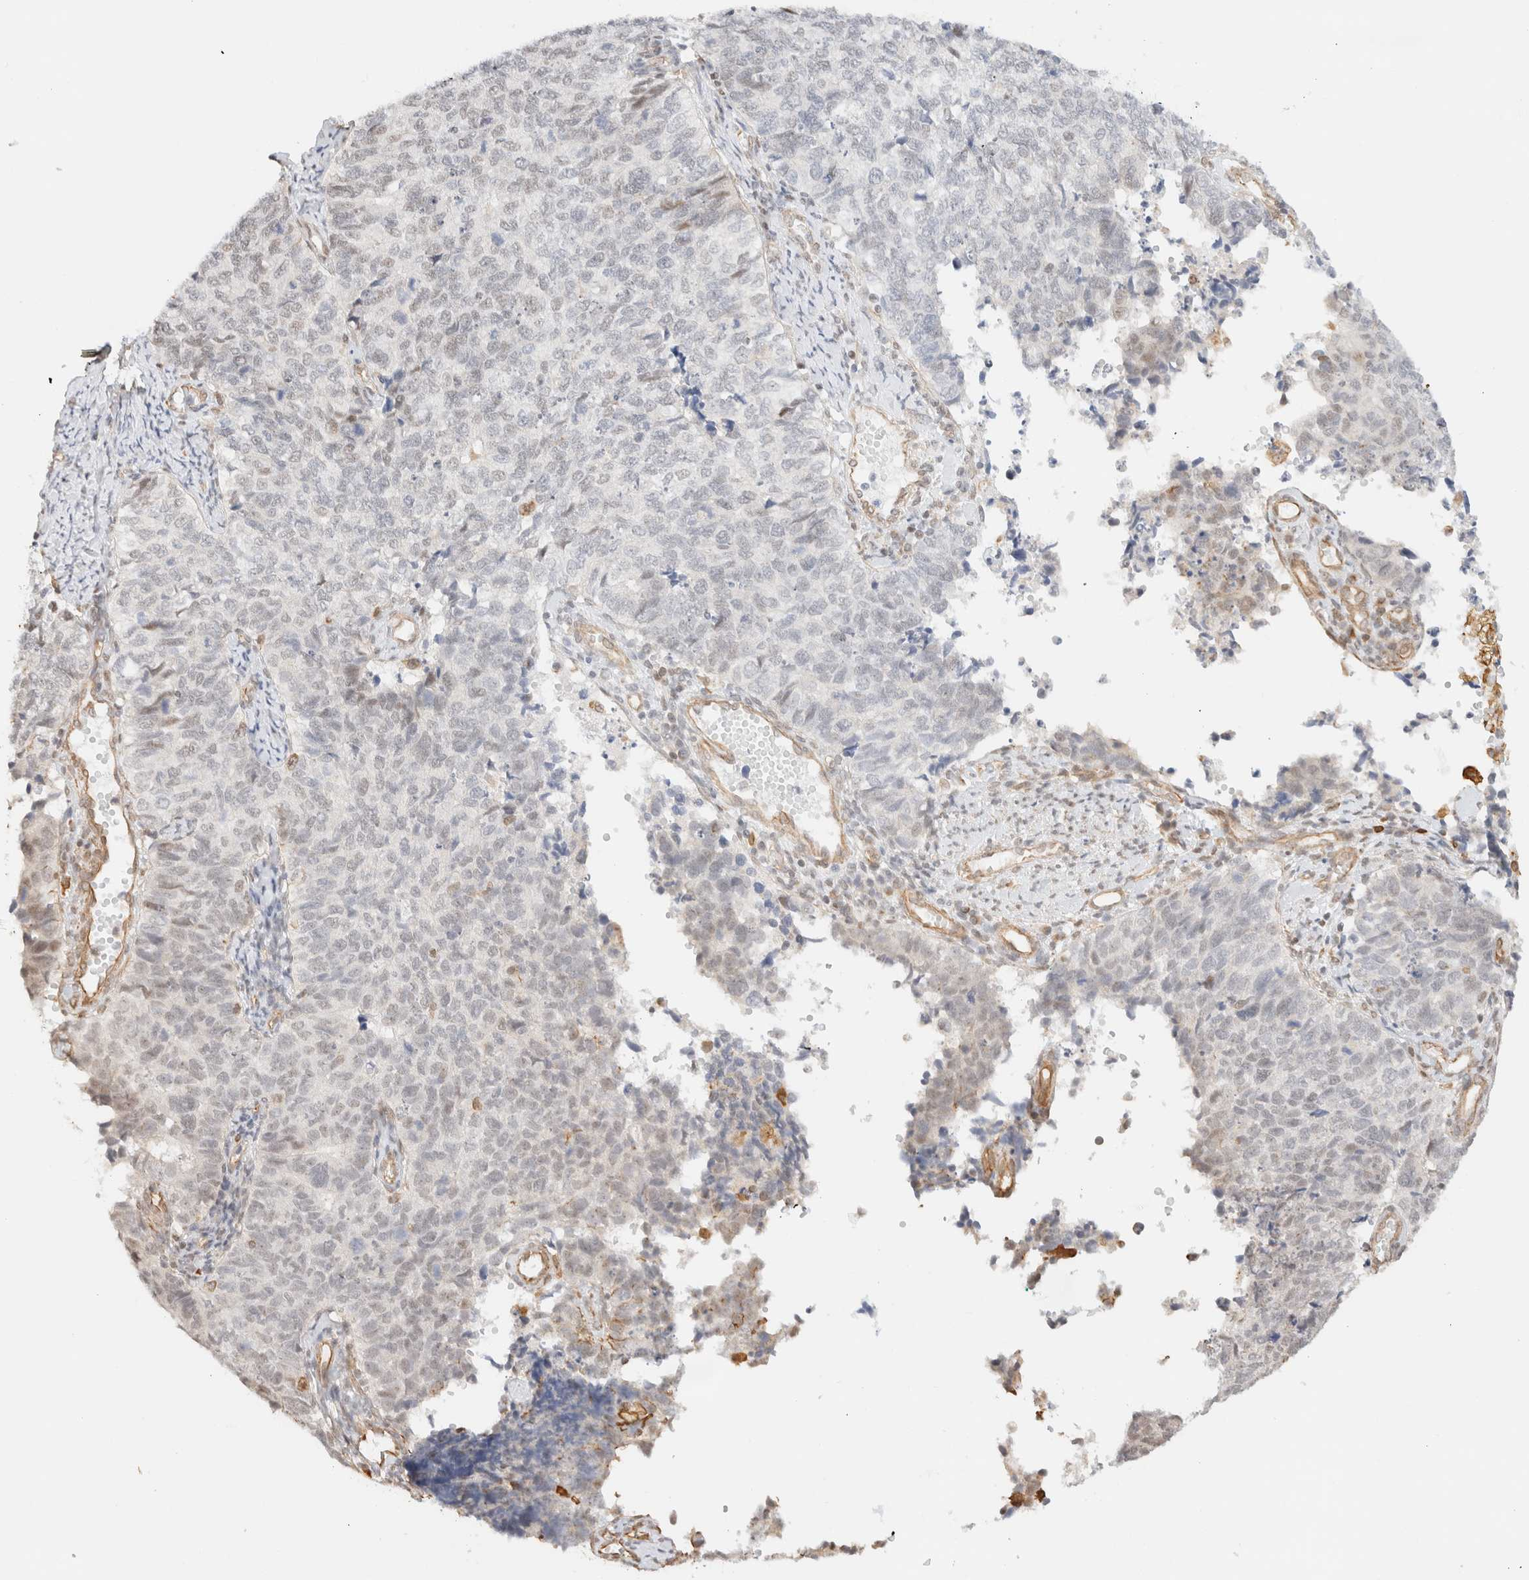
{"staining": {"intensity": "weak", "quantity": "<25%", "location": "nuclear"}, "tissue": "cervical cancer", "cell_type": "Tumor cells", "image_type": "cancer", "snomed": [{"axis": "morphology", "description": "Squamous cell carcinoma, NOS"}, {"axis": "topography", "description": "Cervix"}], "caption": "This histopathology image is of cervical cancer (squamous cell carcinoma) stained with immunohistochemistry (IHC) to label a protein in brown with the nuclei are counter-stained blue. There is no expression in tumor cells.", "gene": "ARID5A", "patient": {"sex": "female", "age": 63}}